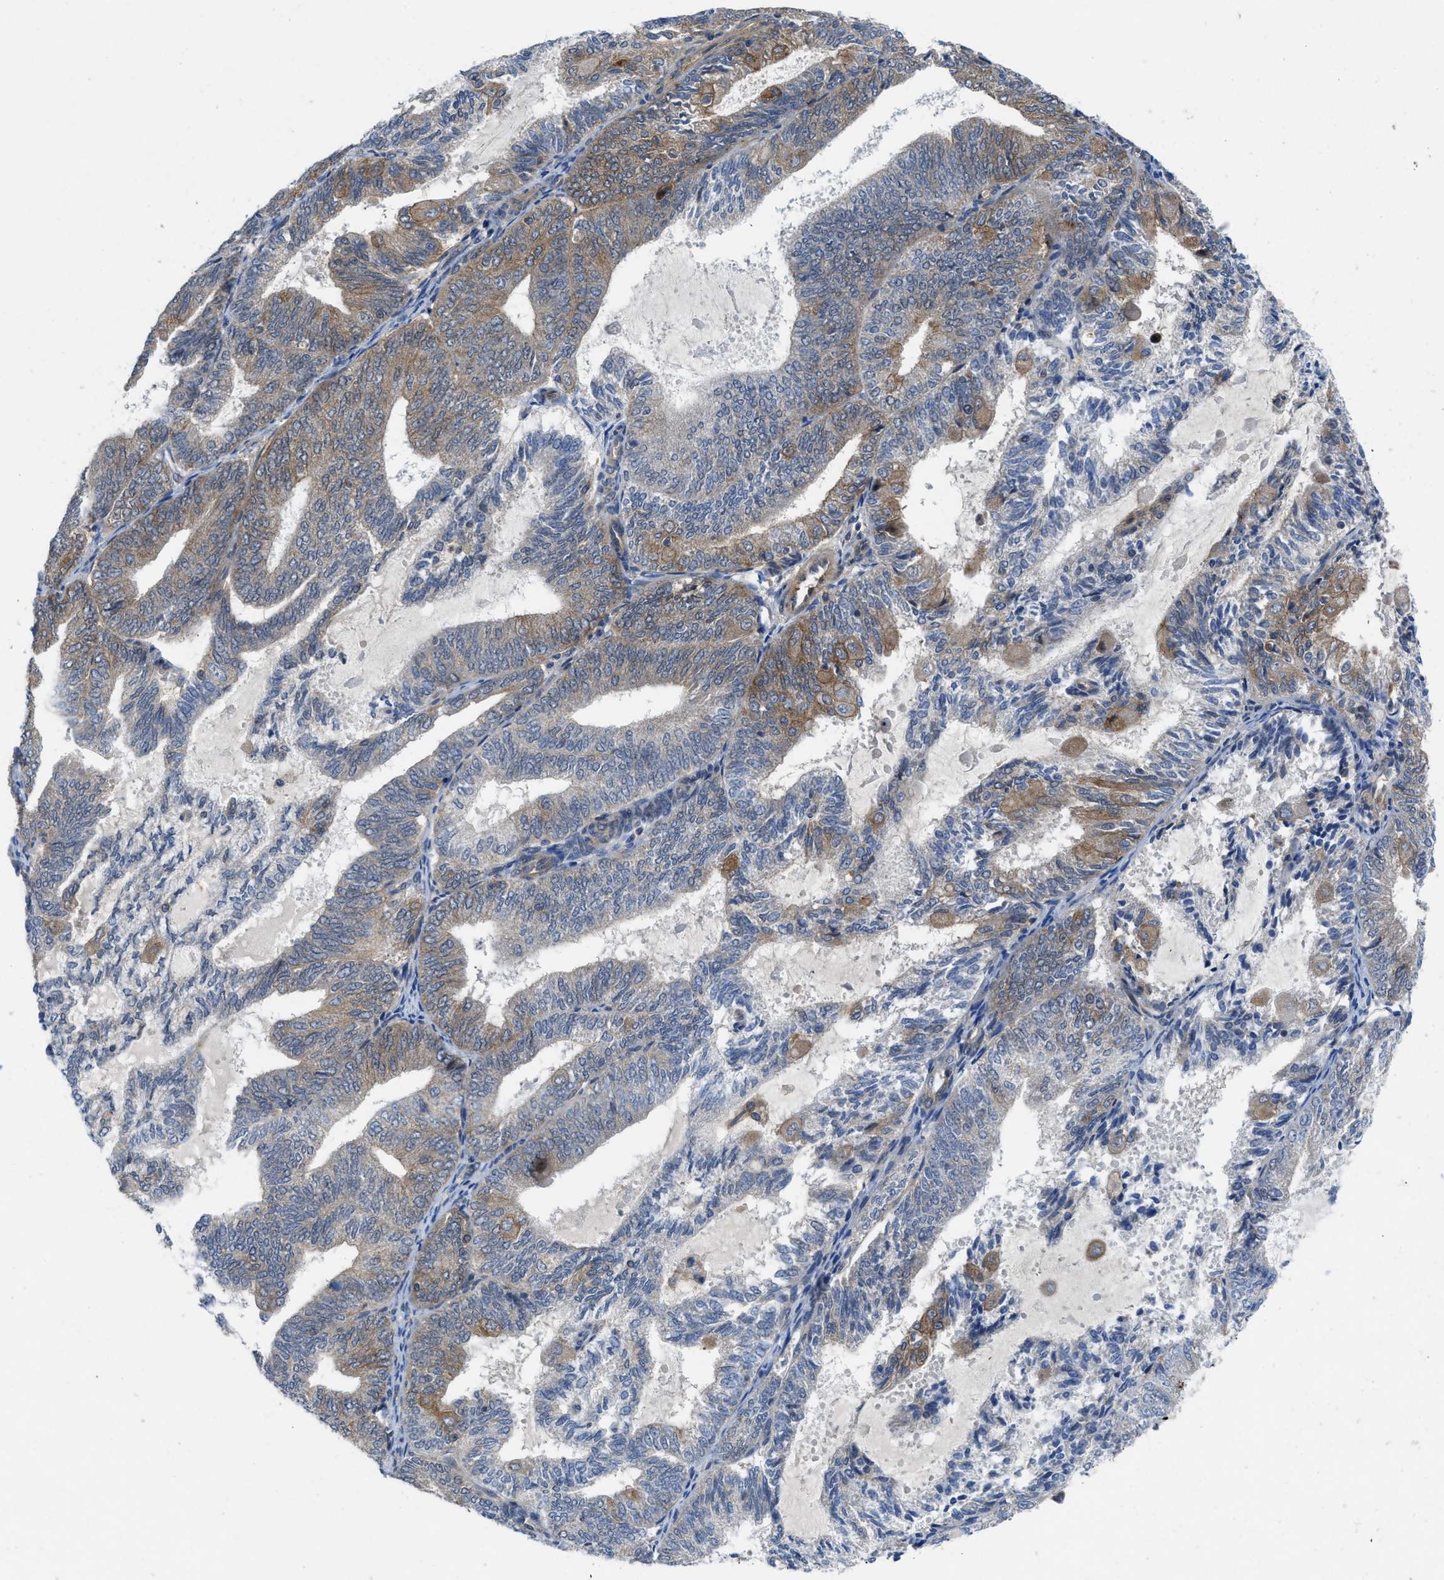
{"staining": {"intensity": "weak", "quantity": "<25%", "location": "cytoplasmic/membranous"}, "tissue": "endometrial cancer", "cell_type": "Tumor cells", "image_type": "cancer", "snomed": [{"axis": "morphology", "description": "Adenocarcinoma, NOS"}, {"axis": "topography", "description": "Endometrium"}], "caption": "Immunohistochemistry (IHC) histopathology image of adenocarcinoma (endometrial) stained for a protein (brown), which demonstrates no expression in tumor cells.", "gene": "PANX1", "patient": {"sex": "female", "age": 81}}